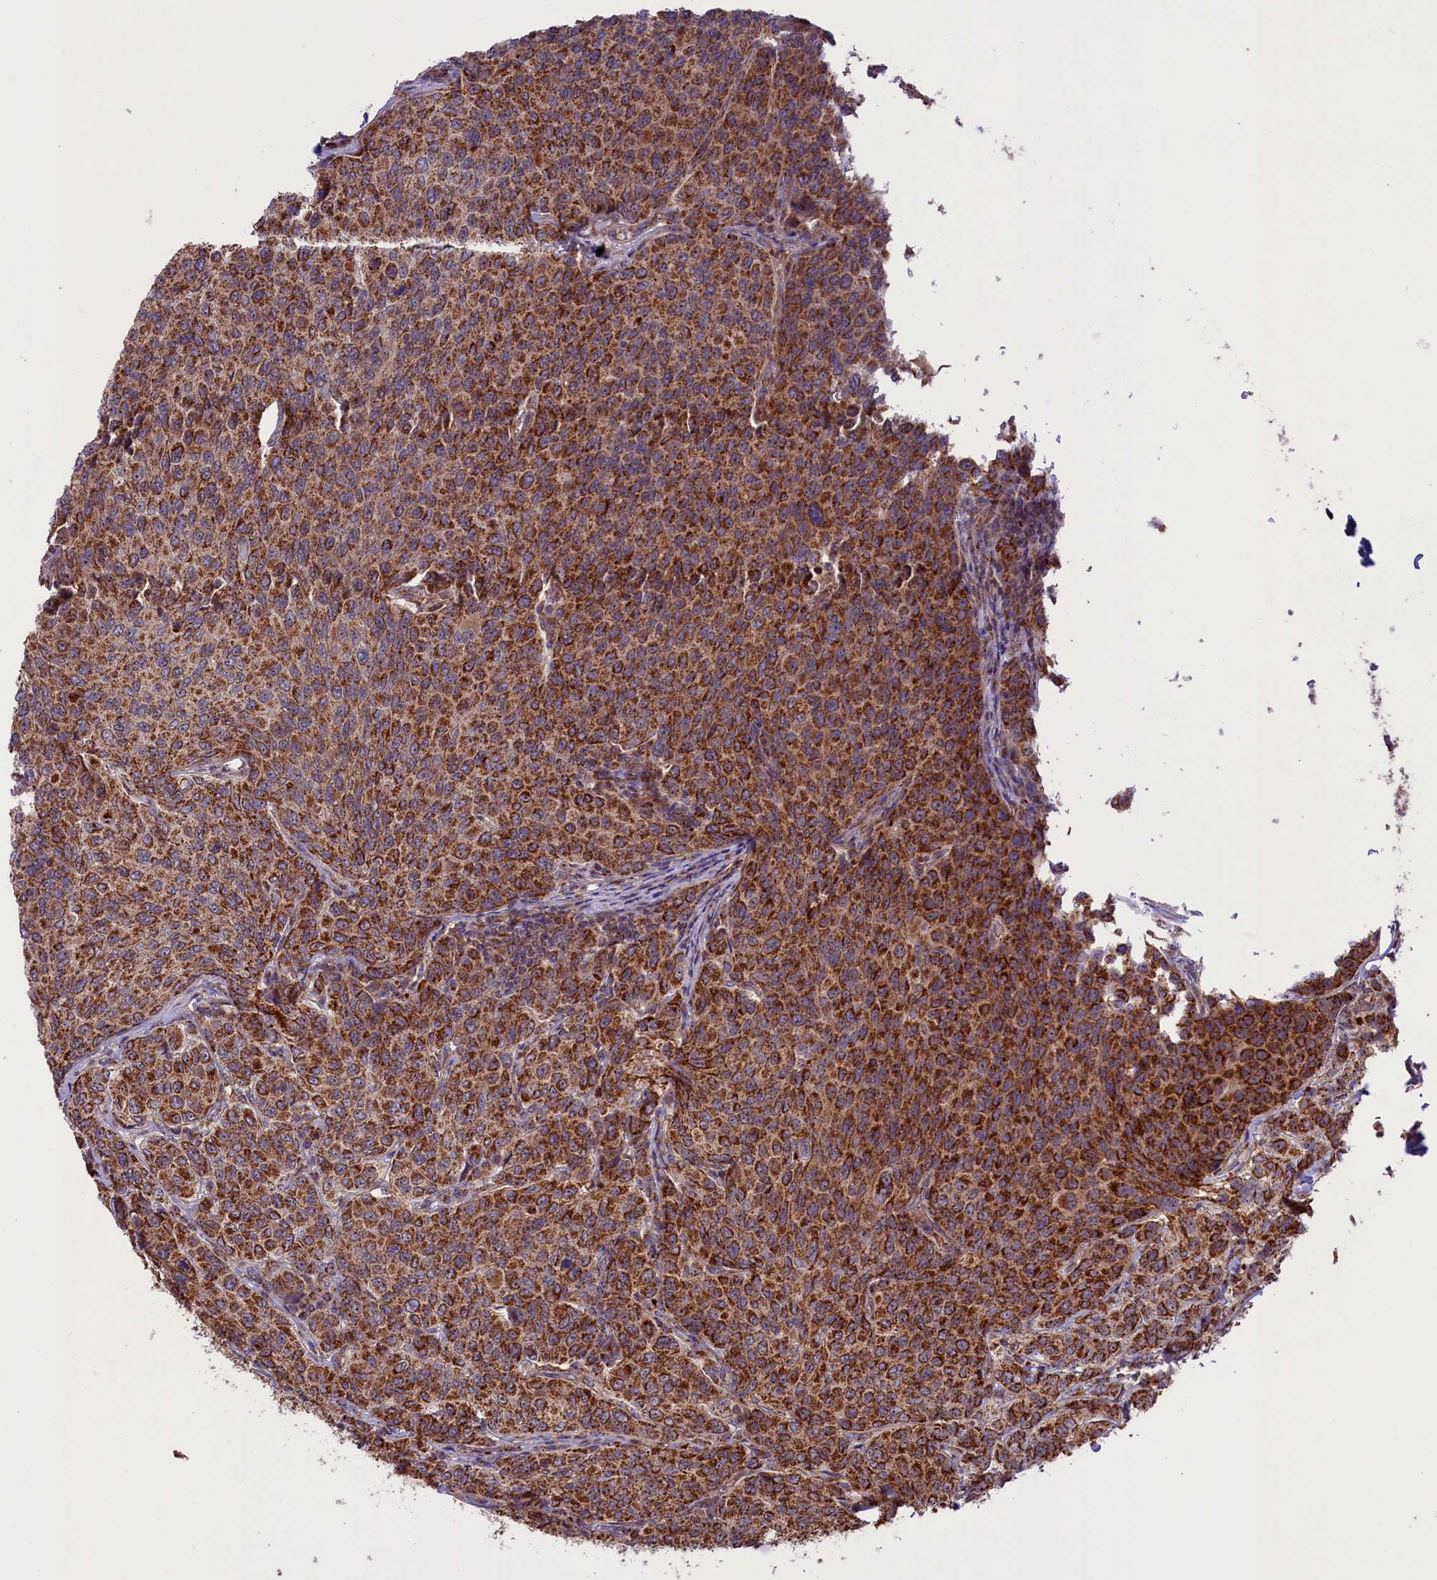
{"staining": {"intensity": "strong", "quantity": ">75%", "location": "cytoplasmic/membranous"}, "tissue": "breast cancer", "cell_type": "Tumor cells", "image_type": "cancer", "snomed": [{"axis": "morphology", "description": "Duct carcinoma"}, {"axis": "topography", "description": "Breast"}], "caption": "This is a histology image of immunohistochemistry (IHC) staining of breast cancer, which shows strong staining in the cytoplasmic/membranous of tumor cells.", "gene": "GLRX5", "patient": {"sex": "female", "age": 55}}